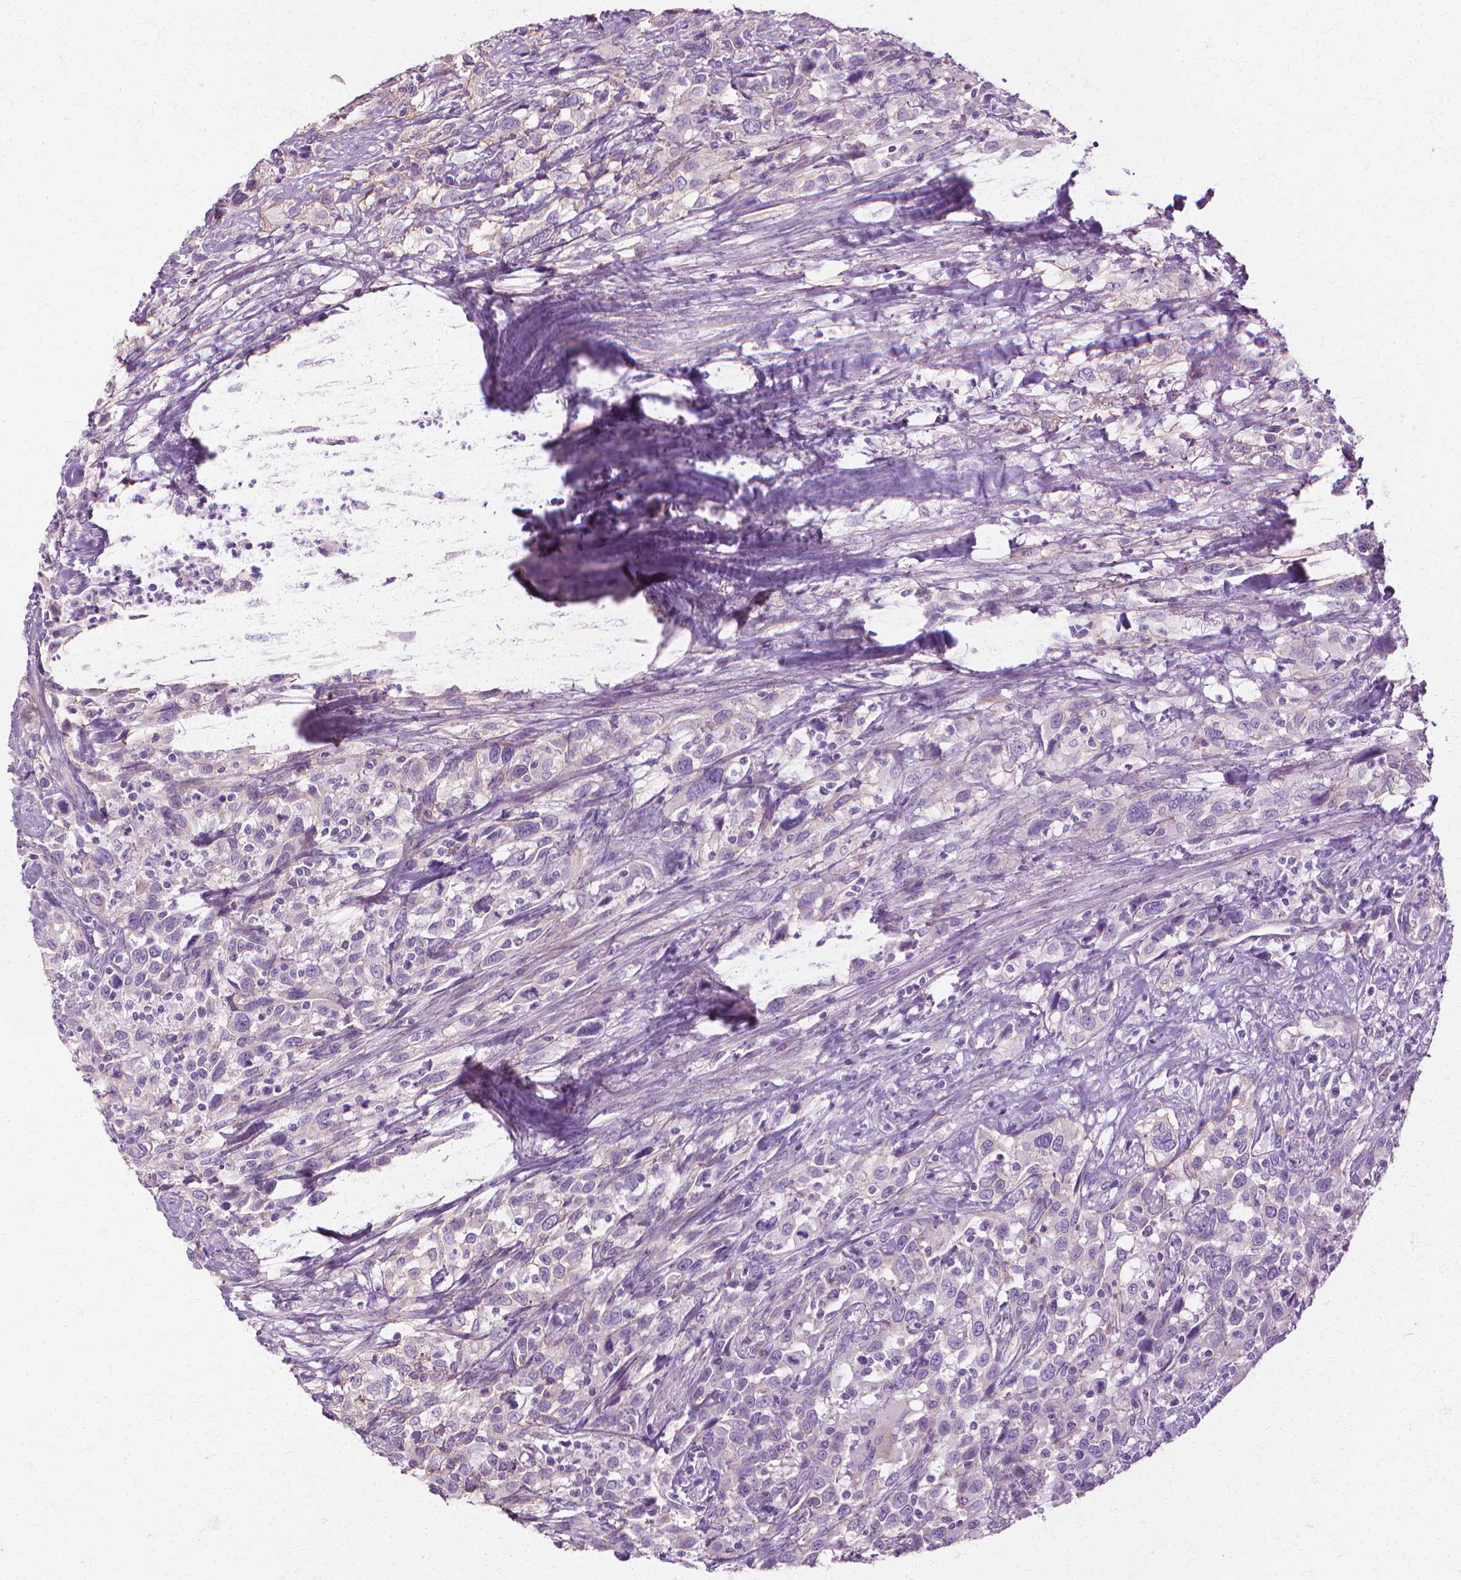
{"staining": {"intensity": "negative", "quantity": "none", "location": "none"}, "tissue": "urothelial cancer", "cell_type": "Tumor cells", "image_type": "cancer", "snomed": [{"axis": "morphology", "description": "Urothelial carcinoma, NOS"}, {"axis": "morphology", "description": "Urothelial carcinoma, High grade"}, {"axis": "topography", "description": "Urinary bladder"}], "caption": "Tumor cells are negative for protein expression in human urothelial cancer.", "gene": "CFAP157", "patient": {"sex": "female", "age": 64}}